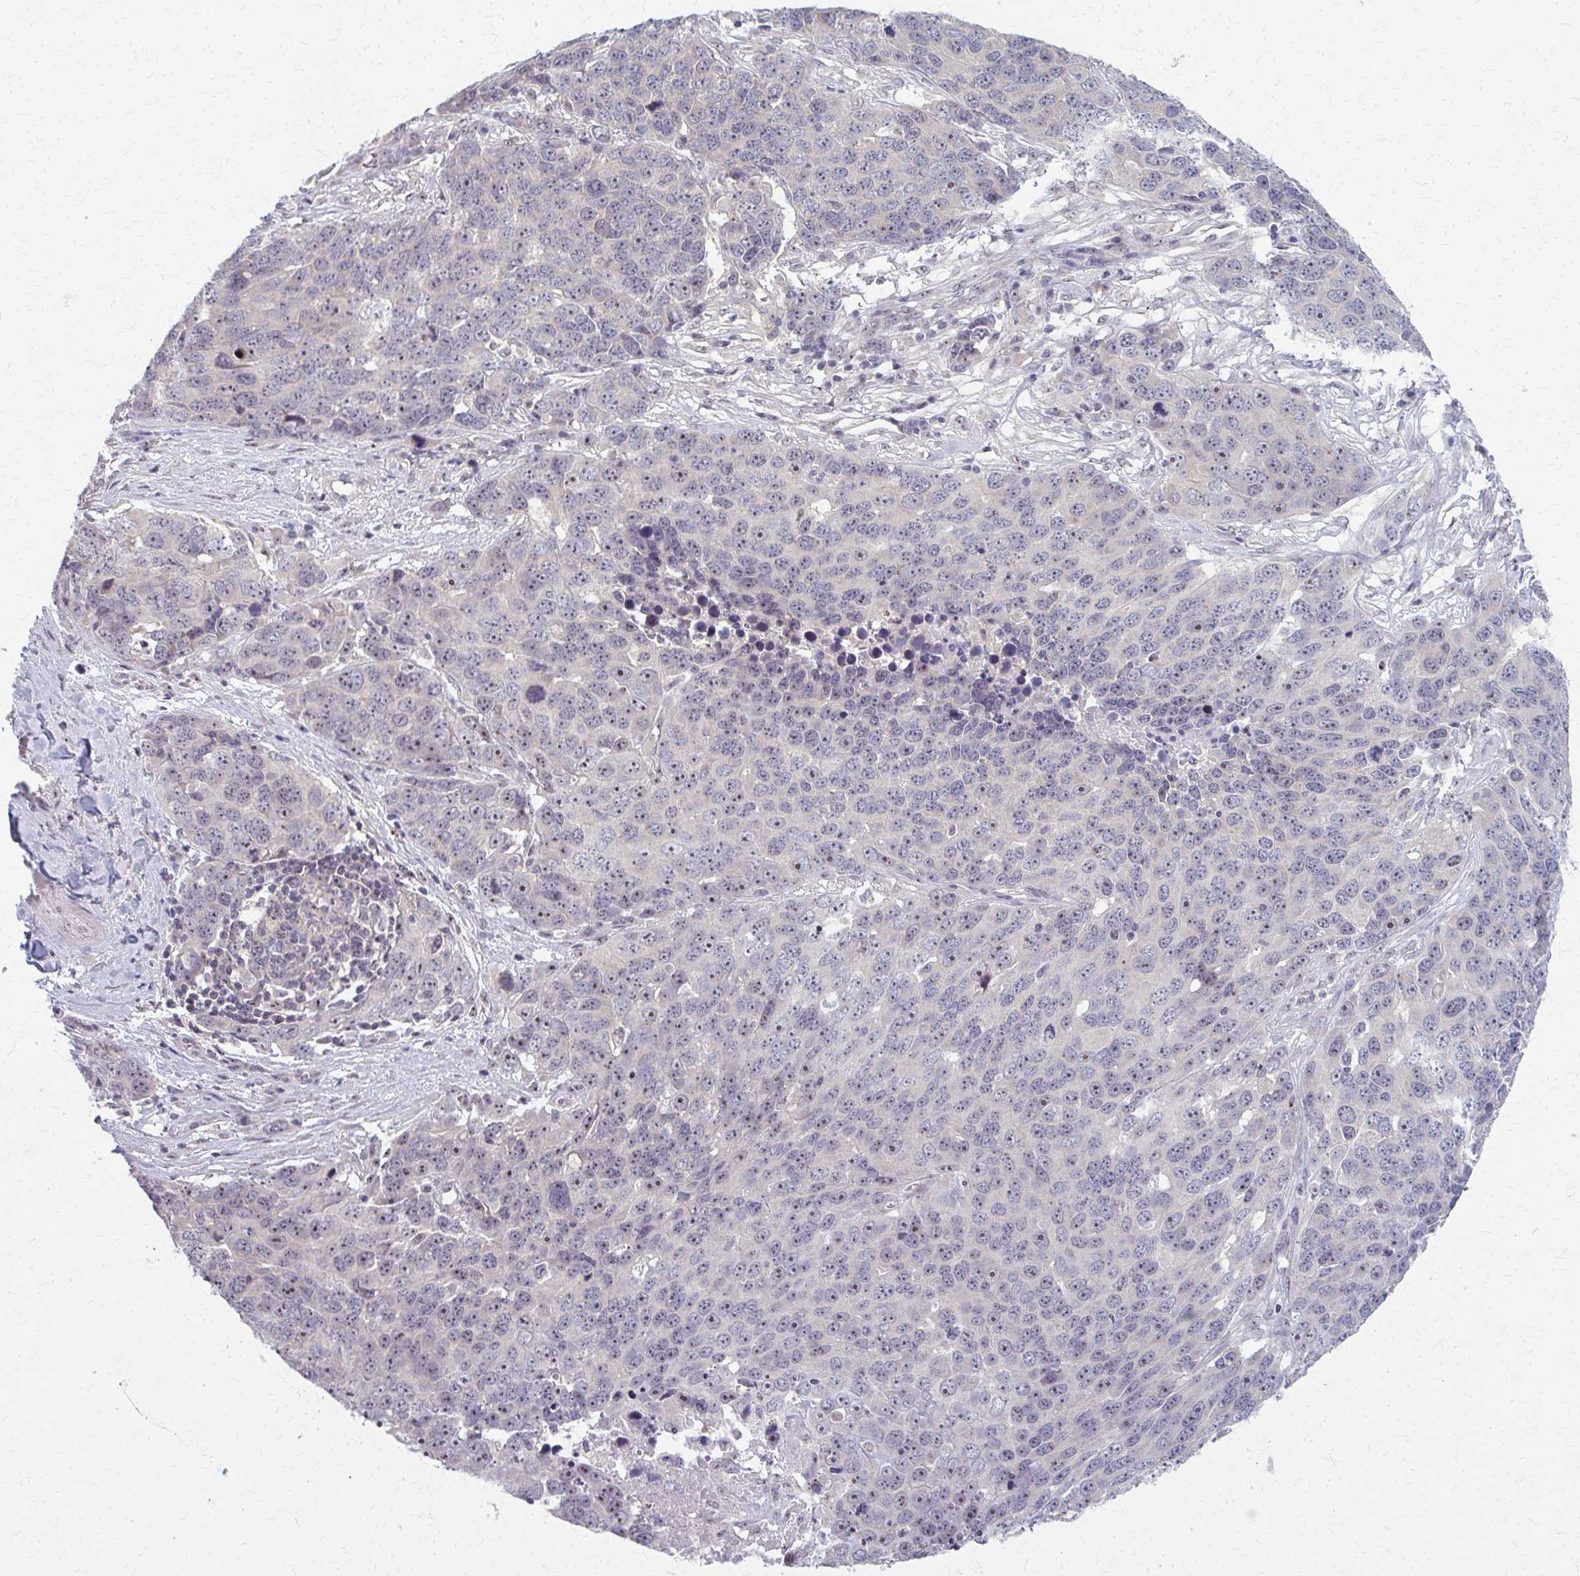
{"staining": {"intensity": "weak", "quantity": "<25%", "location": "nuclear"}, "tissue": "ovarian cancer", "cell_type": "Tumor cells", "image_type": "cancer", "snomed": [{"axis": "morphology", "description": "Cystadenocarcinoma, serous, NOS"}, {"axis": "topography", "description": "Ovary"}], "caption": "Protein analysis of ovarian cancer (serous cystadenocarcinoma) displays no significant expression in tumor cells.", "gene": "NUDT16", "patient": {"sex": "female", "age": 76}}